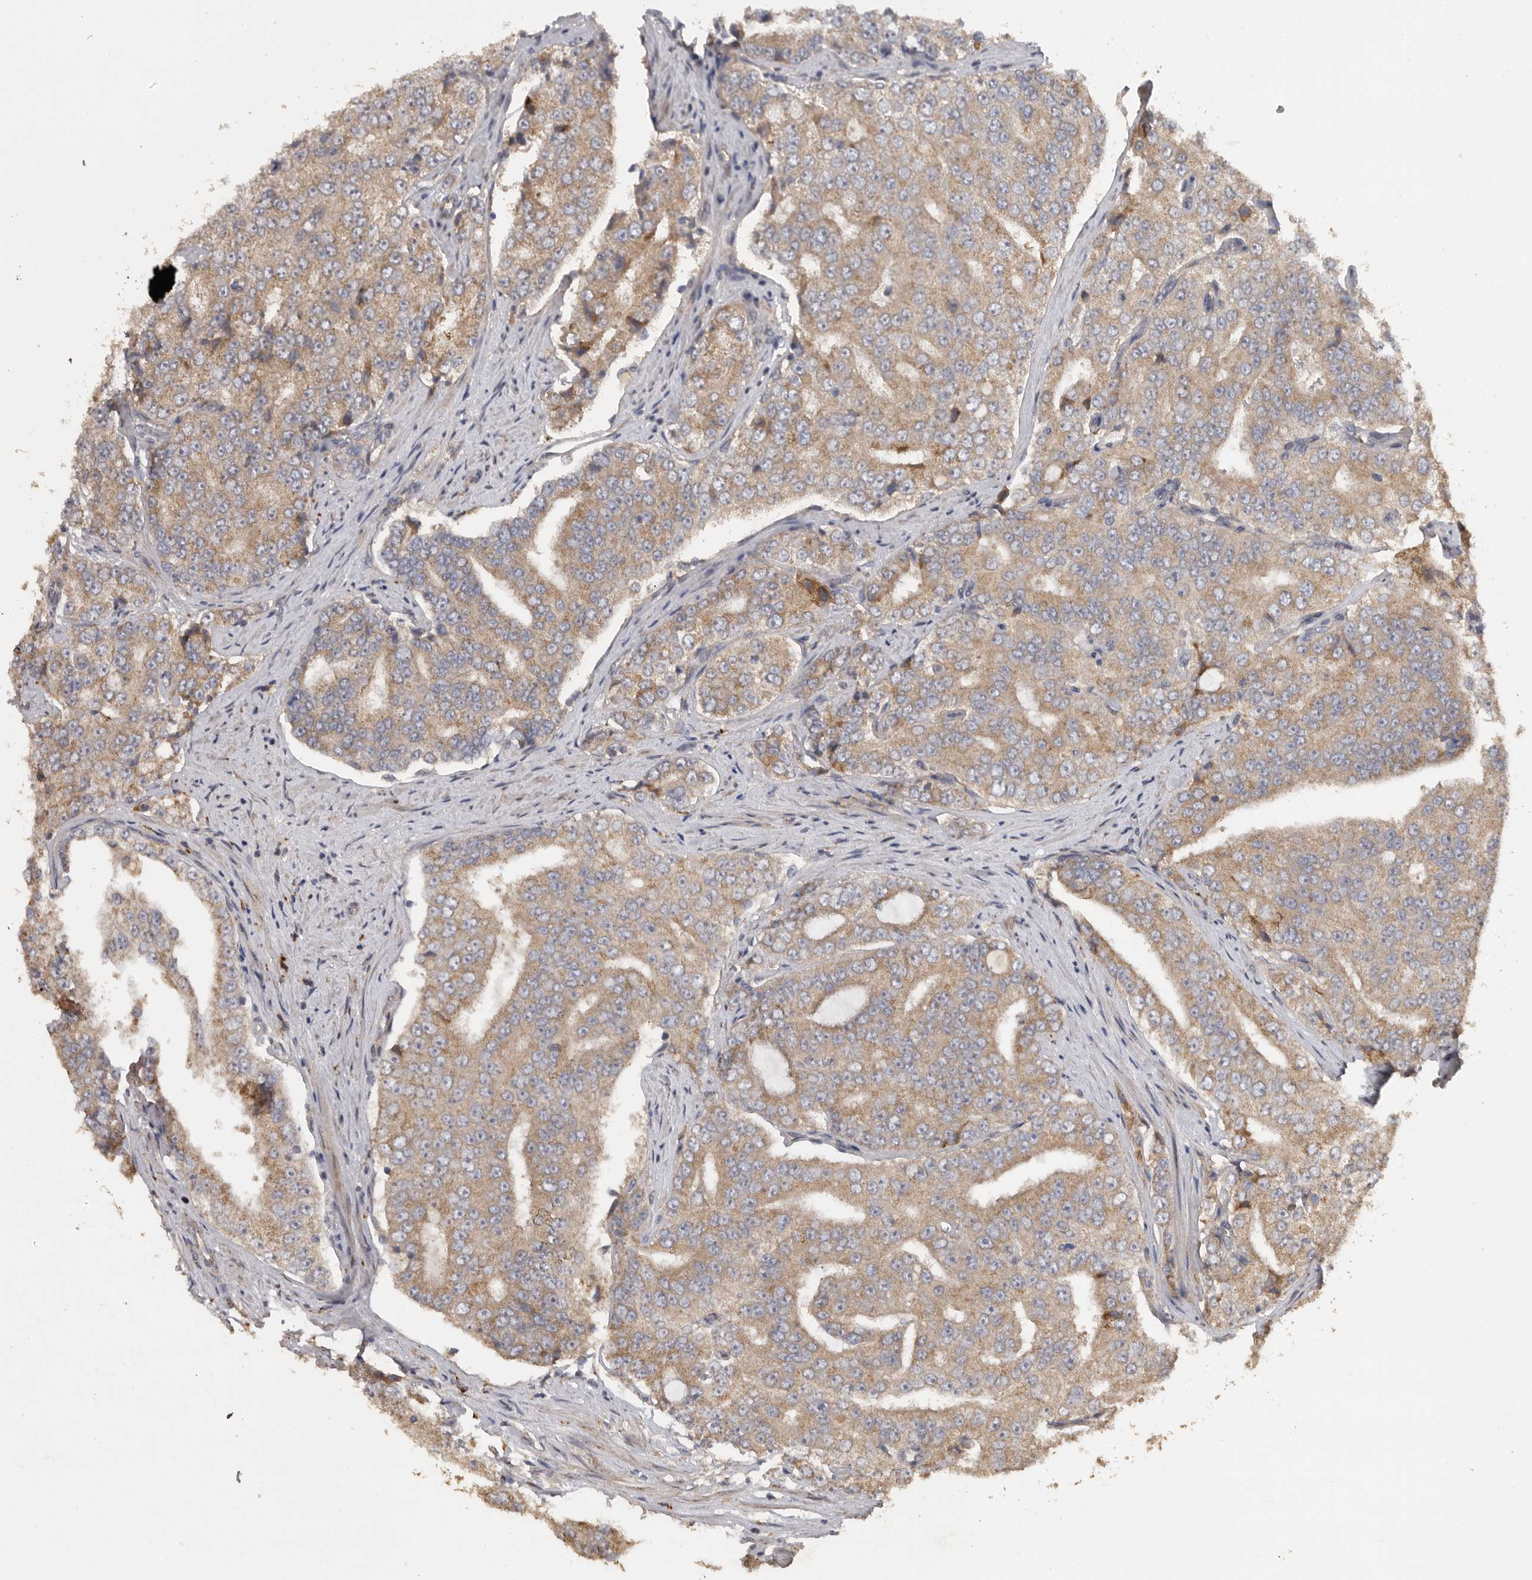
{"staining": {"intensity": "moderate", "quantity": ">75%", "location": "cytoplasmic/membranous"}, "tissue": "prostate cancer", "cell_type": "Tumor cells", "image_type": "cancer", "snomed": [{"axis": "morphology", "description": "Adenocarcinoma, High grade"}, {"axis": "topography", "description": "Prostate"}], "caption": "Protein staining reveals moderate cytoplasmic/membranous staining in about >75% of tumor cells in prostate cancer.", "gene": "PODXL2", "patient": {"sex": "male", "age": 58}}